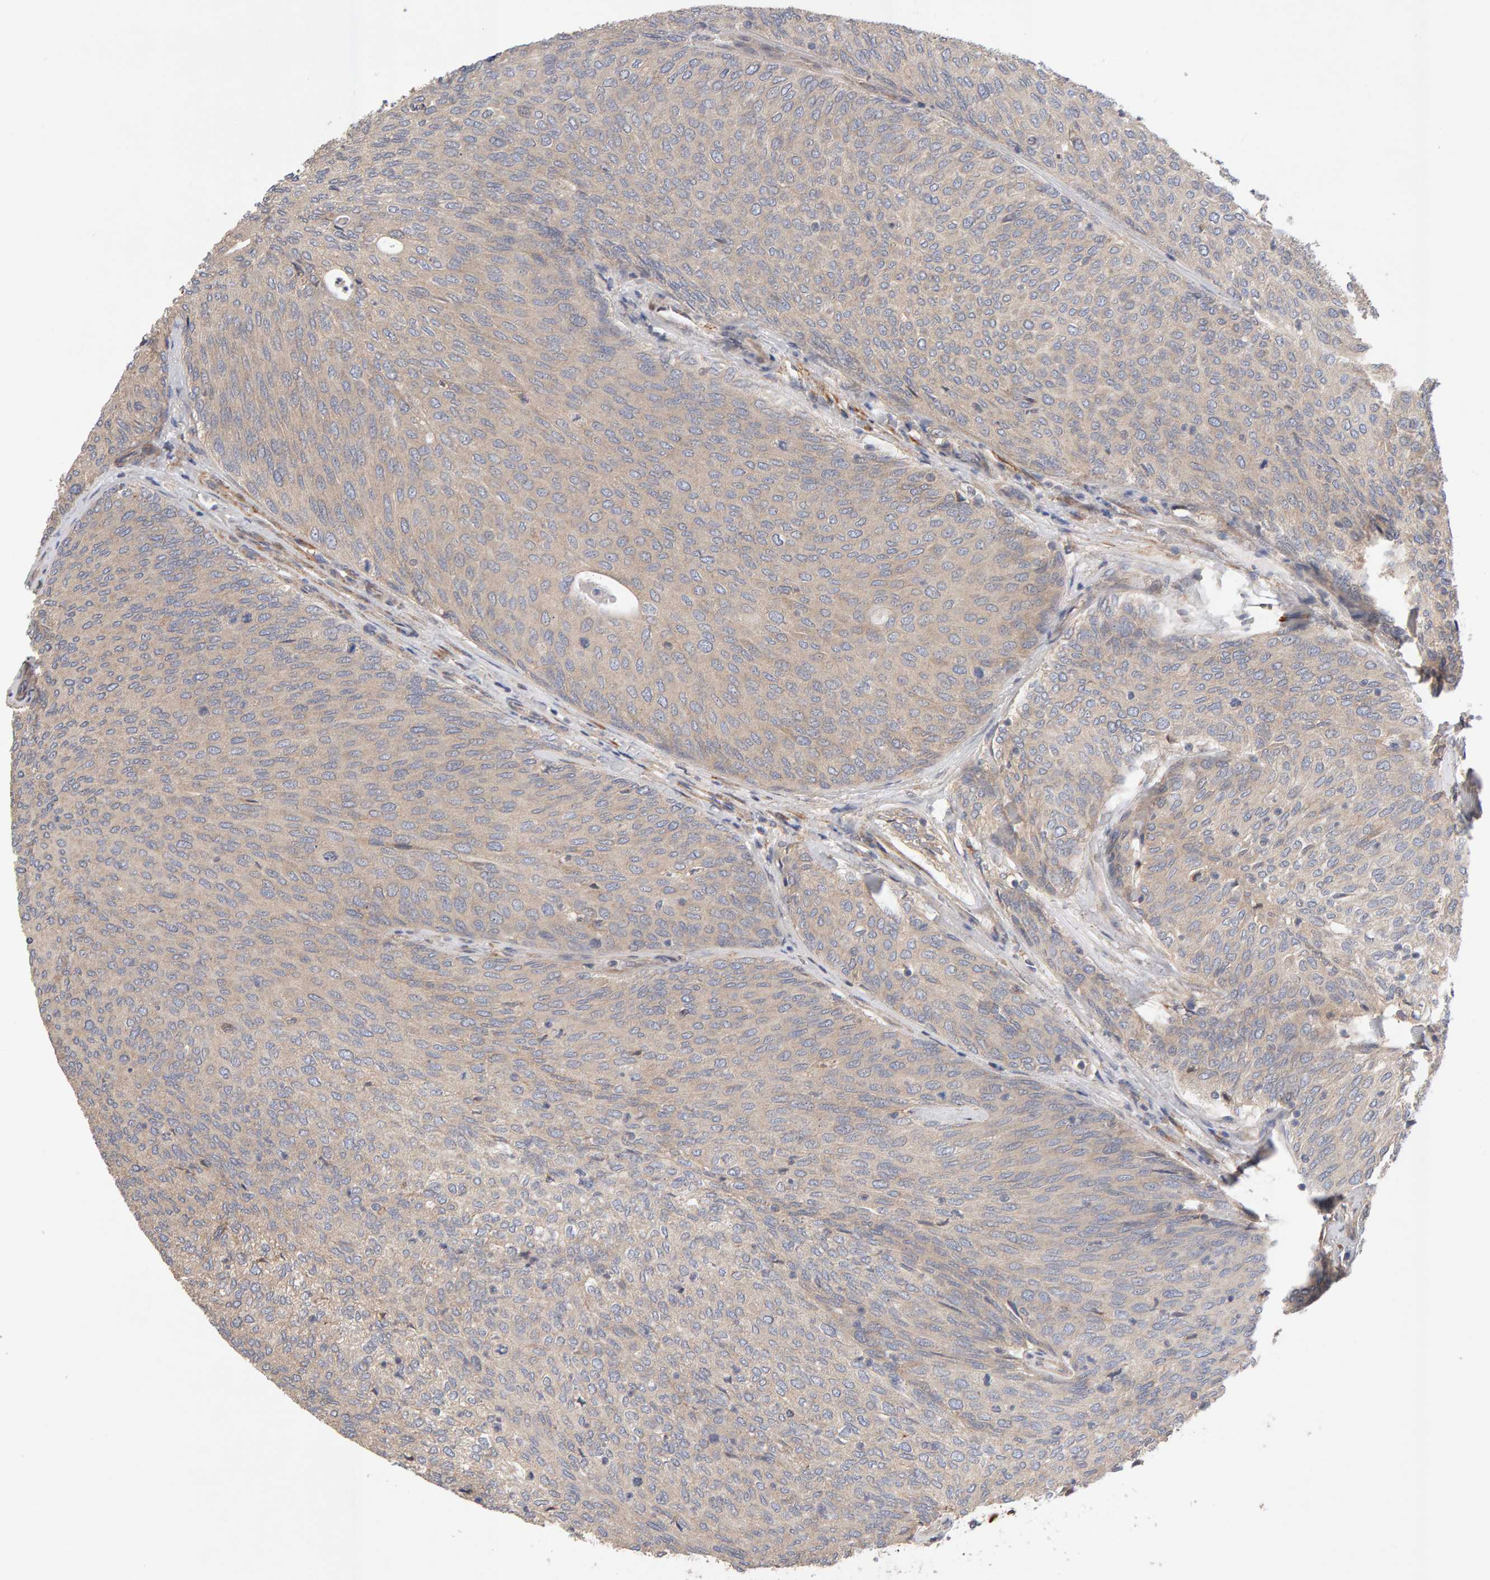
{"staining": {"intensity": "weak", "quantity": "<25%", "location": "cytoplasmic/membranous"}, "tissue": "urothelial cancer", "cell_type": "Tumor cells", "image_type": "cancer", "snomed": [{"axis": "morphology", "description": "Urothelial carcinoma, Low grade"}, {"axis": "topography", "description": "Urinary bladder"}], "caption": "The histopathology image shows no significant staining in tumor cells of low-grade urothelial carcinoma.", "gene": "RNF19A", "patient": {"sex": "female", "age": 79}}